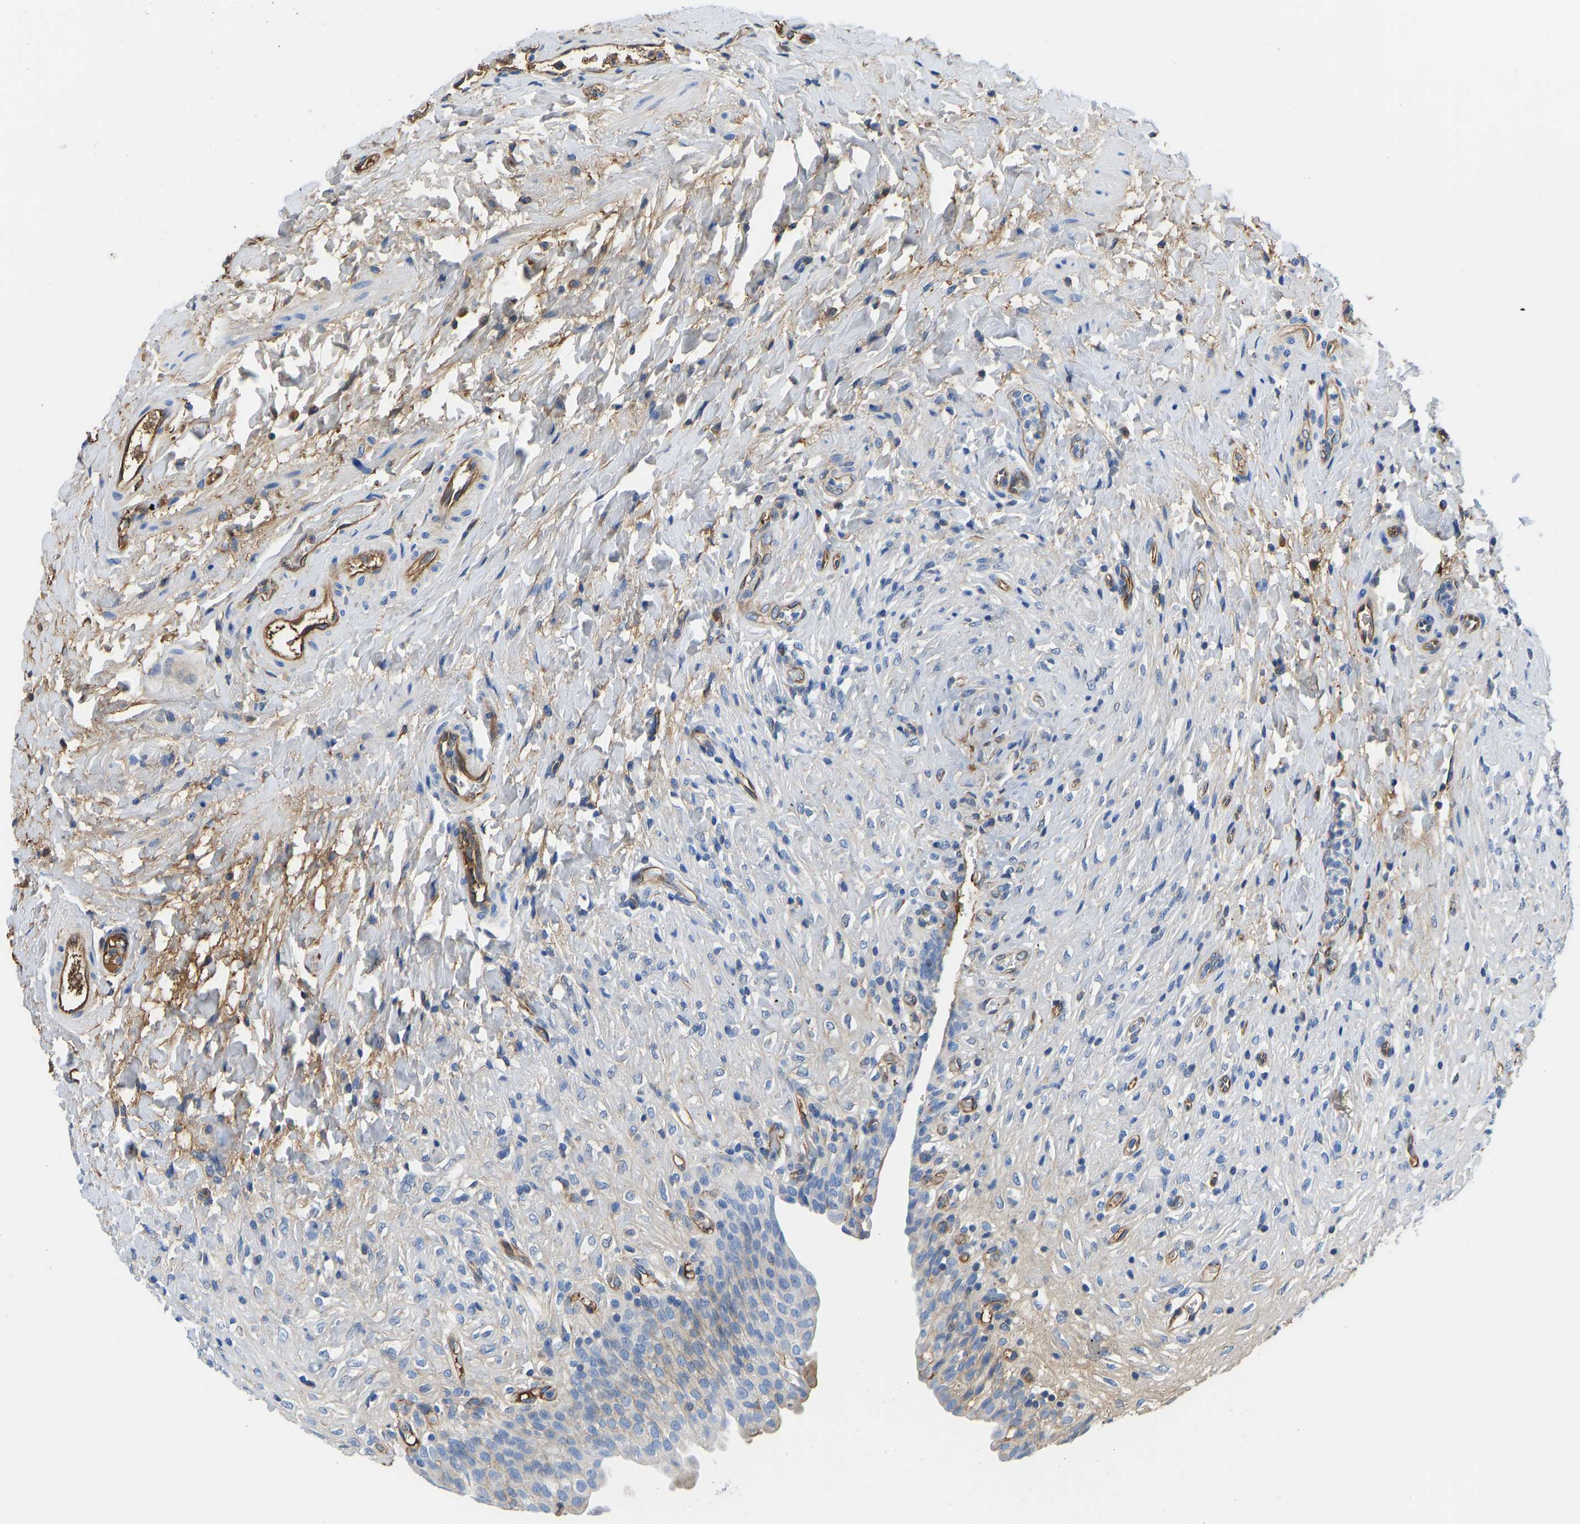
{"staining": {"intensity": "moderate", "quantity": "<25%", "location": "cytoplasmic/membranous"}, "tissue": "urinary bladder", "cell_type": "Urothelial cells", "image_type": "normal", "snomed": [{"axis": "morphology", "description": "Urothelial carcinoma, High grade"}, {"axis": "topography", "description": "Urinary bladder"}], "caption": "Benign urinary bladder displays moderate cytoplasmic/membranous staining in about <25% of urothelial cells.", "gene": "HSPG2", "patient": {"sex": "male", "age": 46}}